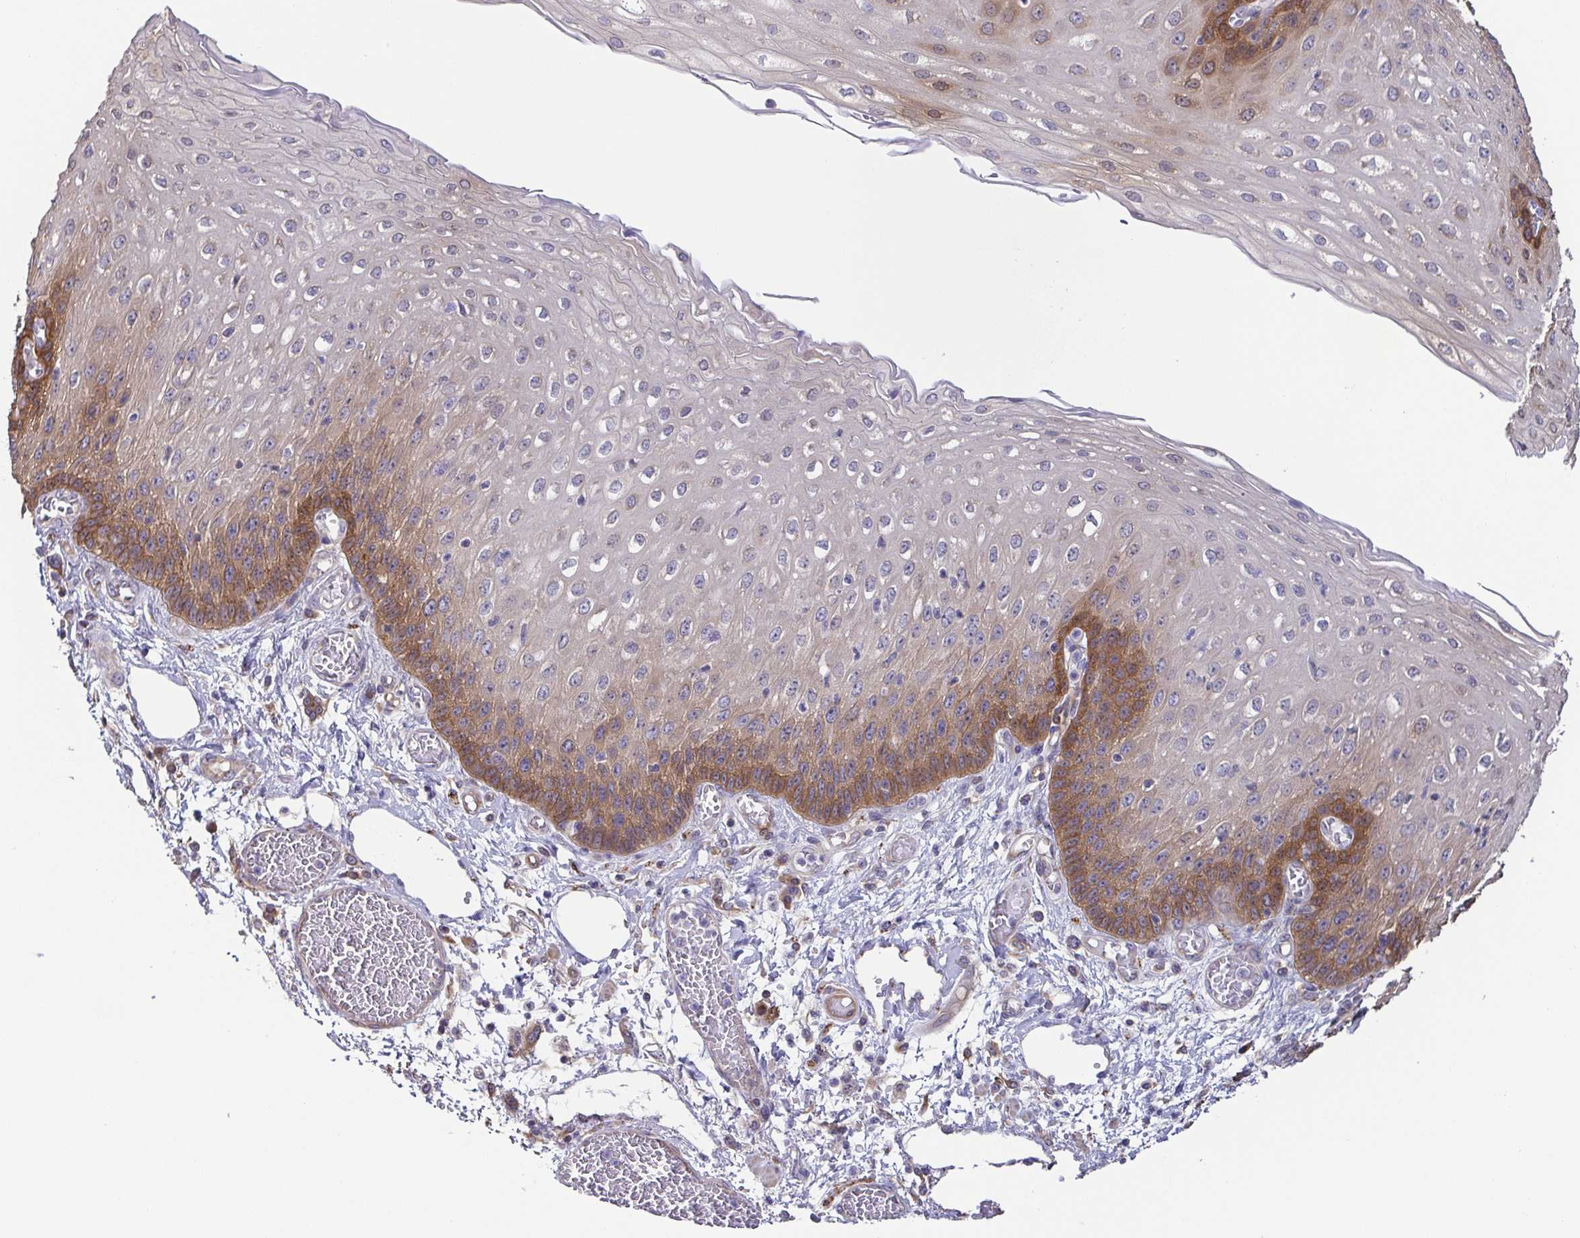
{"staining": {"intensity": "moderate", "quantity": "25%-75%", "location": "cytoplasmic/membranous"}, "tissue": "esophagus", "cell_type": "Squamous epithelial cells", "image_type": "normal", "snomed": [{"axis": "morphology", "description": "Normal tissue, NOS"}, {"axis": "morphology", "description": "Adenocarcinoma, NOS"}, {"axis": "topography", "description": "Esophagus"}], "caption": "A brown stain highlights moderate cytoplasmic/membranous positivity of a protein in squamous epithelial cells of unremarkable esophagus. (Stains: DAB in brown, nuclei in blue, Microscopy: brightfield microscopy at high magnification).", "gene": "EIF3D", "patient": {"sex": "male", "age": 81}}